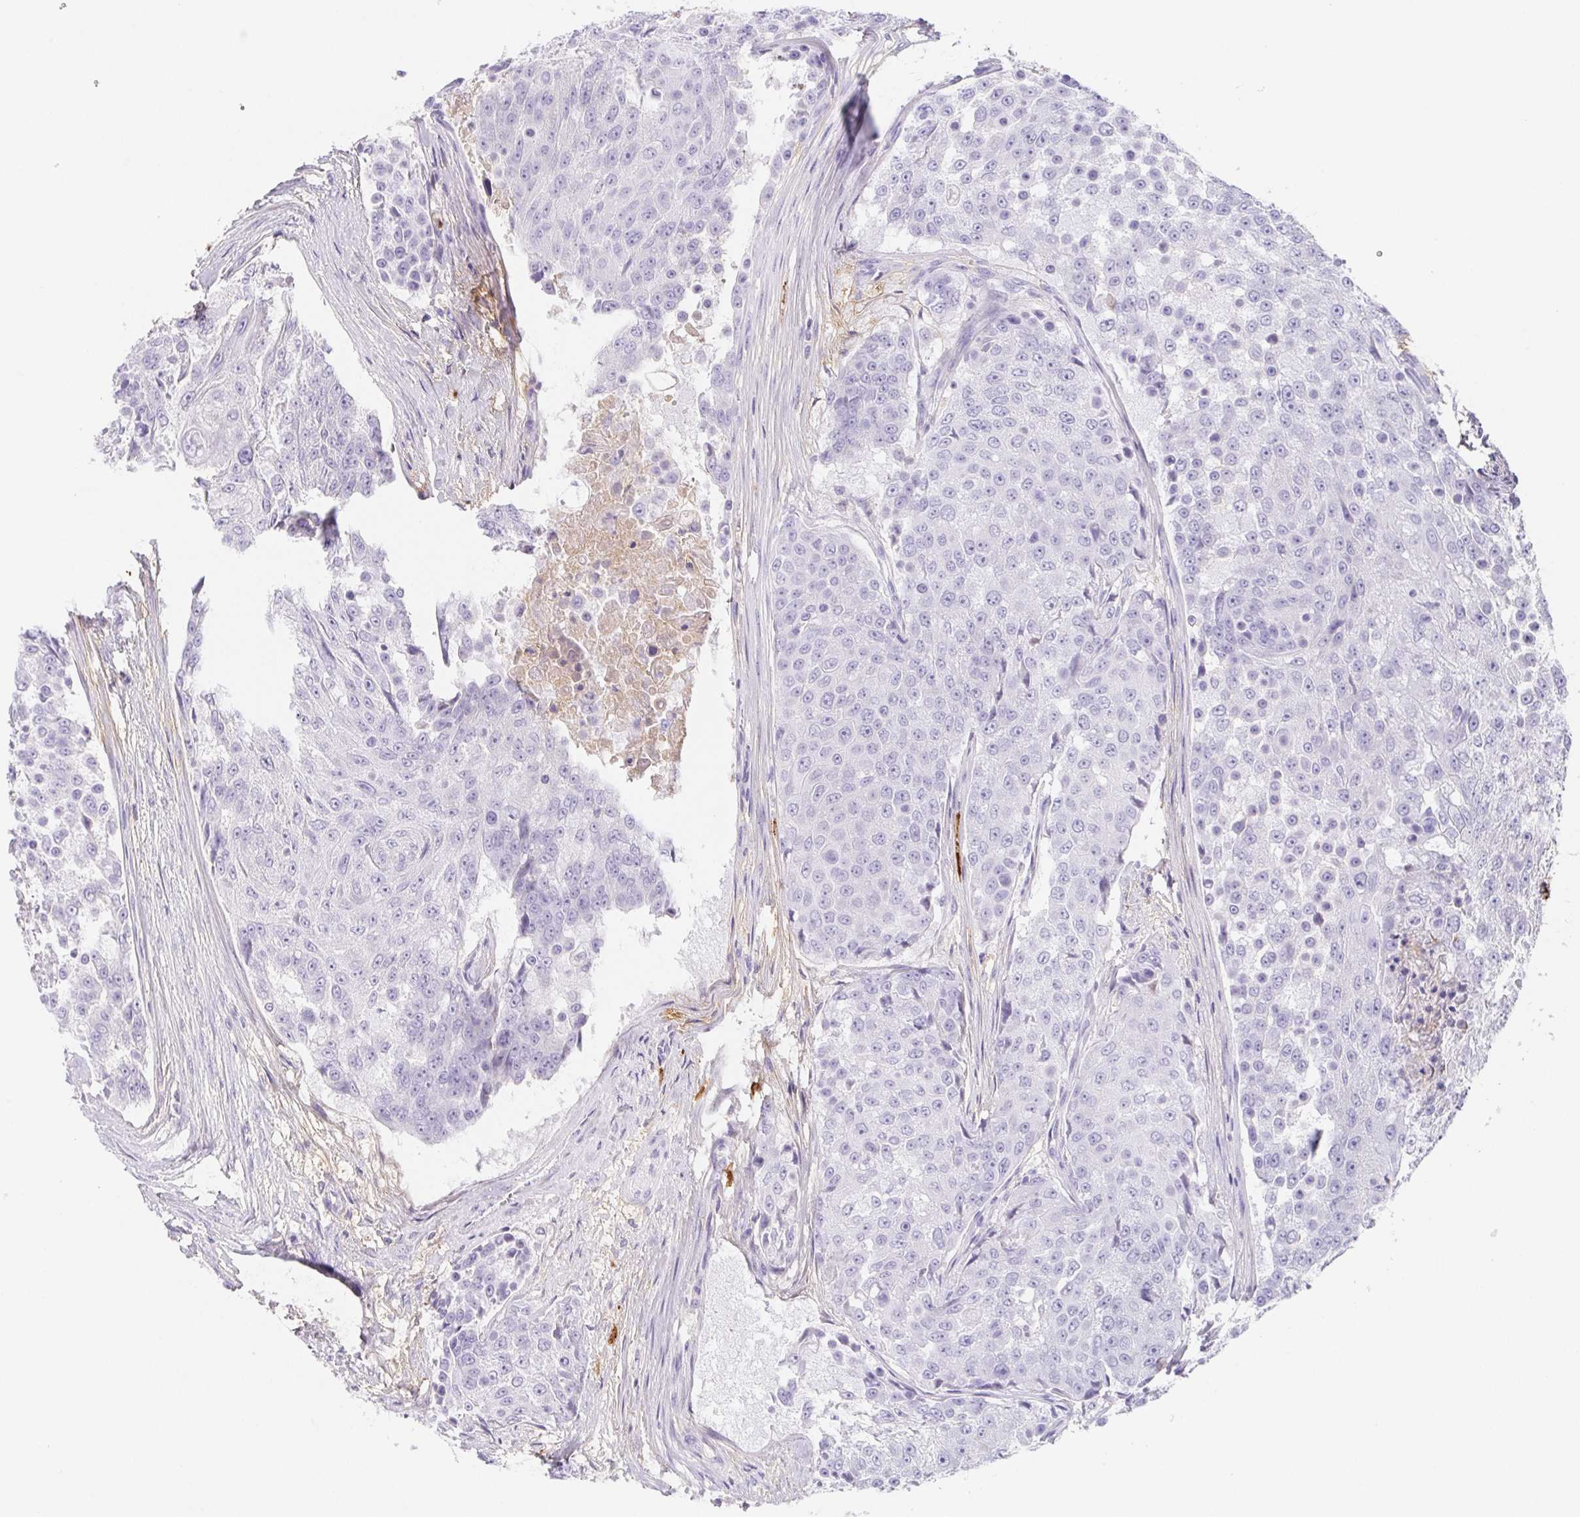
{"staining": {"intensity": "negative", "quantity": "none", "location": "none"}, "tissue": "urothelial cancer", "cell_type": "Tumor cells", "image_type": "cancer", "snomed": [{"axis": "morphology", "description": "Urothelial carcinoma, High grade"}, {"axis": "topography", "description": "Urinary bladder"}], "caption": "This histopathology image is of urothelial cancer stained with immunohistochemistry (IHC) to label a protein in brown with the nuclei are counter-stained blue. There is no positivity in tumor cells.", "gene": "ITIH2", "patient": {"sex": "female", "age": 63}}